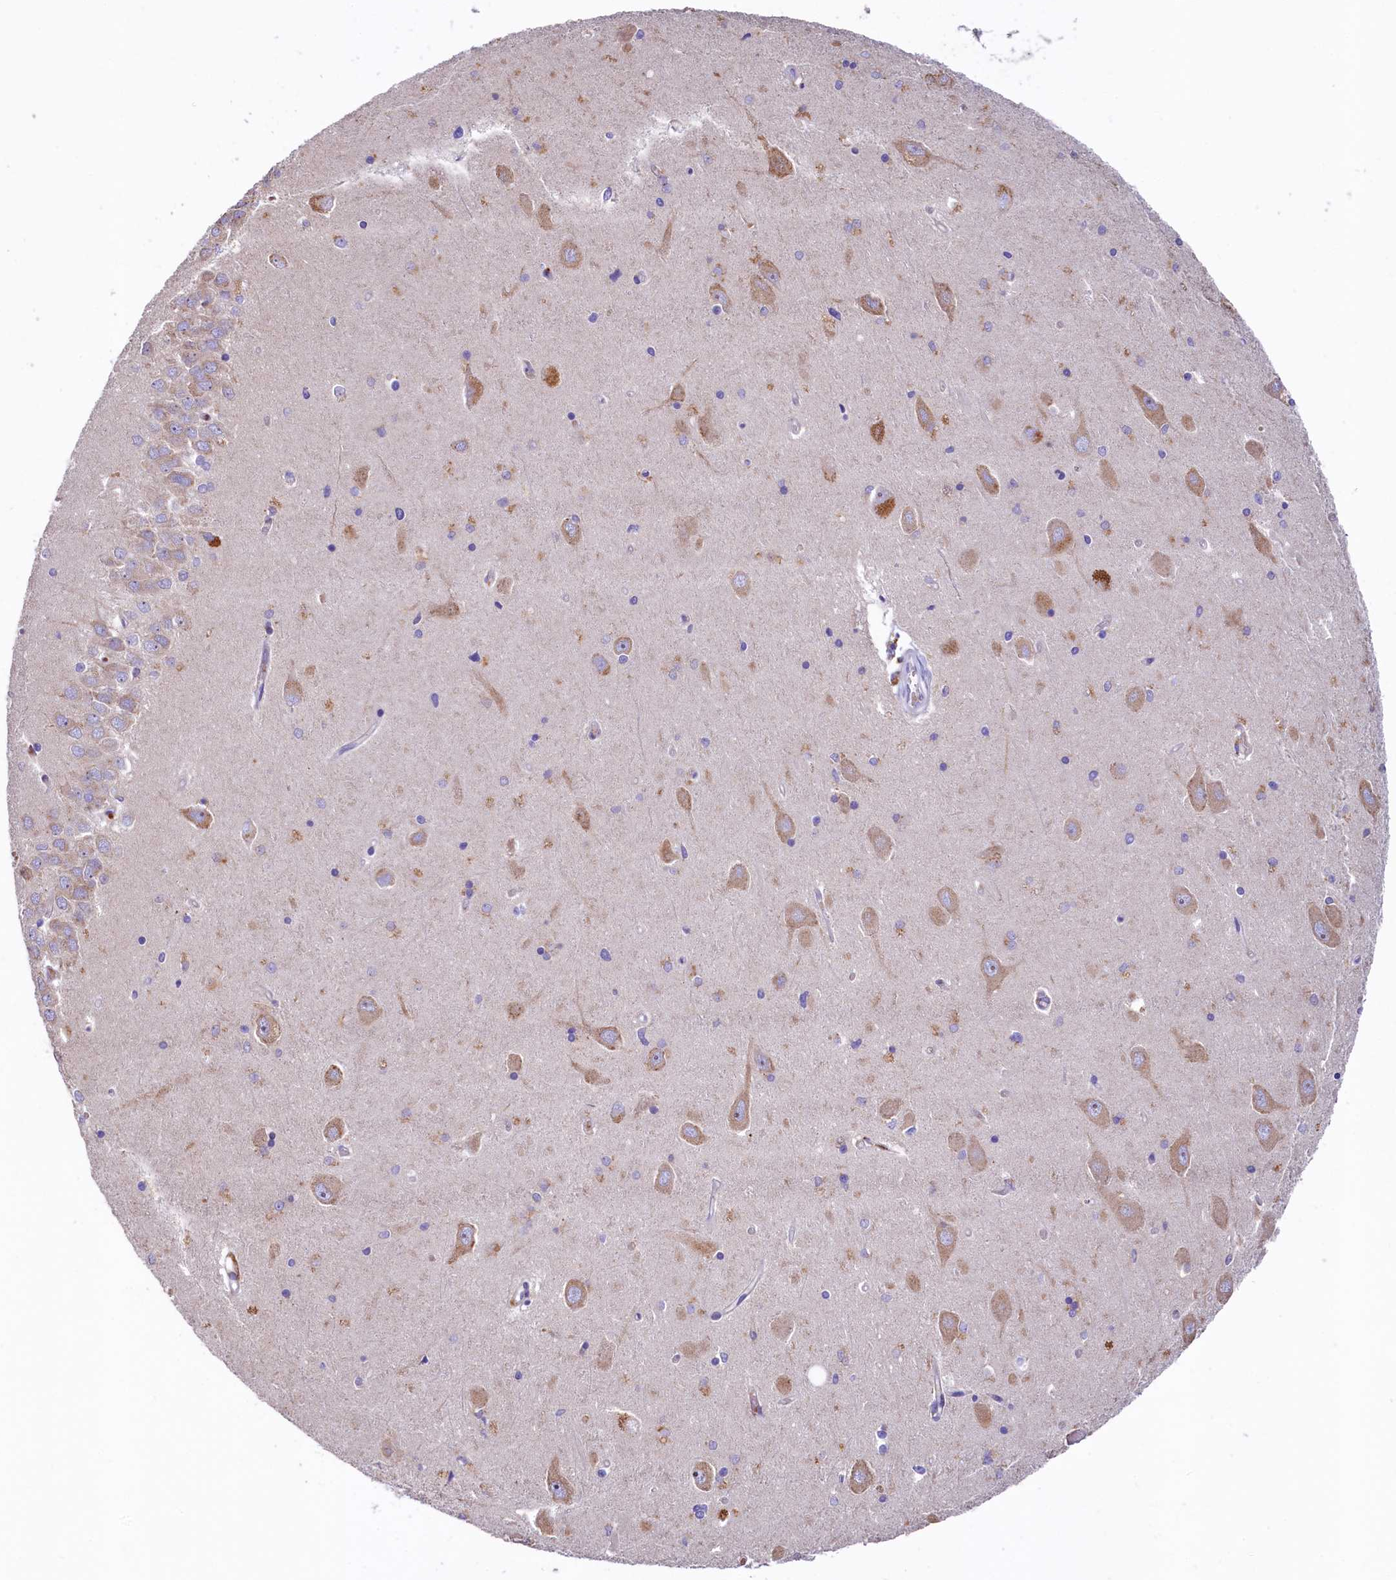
{"staining": {"intensity": "negative", "quantity": "none", "location": "none"}, "tissue": "hippocampus", "cell_type": "Glial cells", "image_type": "normal", "snomed": [{"axis": "morphology", "description": "Normal tissue, NOS"}, {"axis": "topography", "description": "Hippocampus"}], "caption": "DAB (3,3'-diaminobenzidine) immunohistochemical staining of benign human hippocampus demonstrates no significant staining in glial cells. (Immunohistochemistry, brightfield microscopy, high magnification).", "gene": "HPS6", "patient": {"sex": "male", "age": 45}}